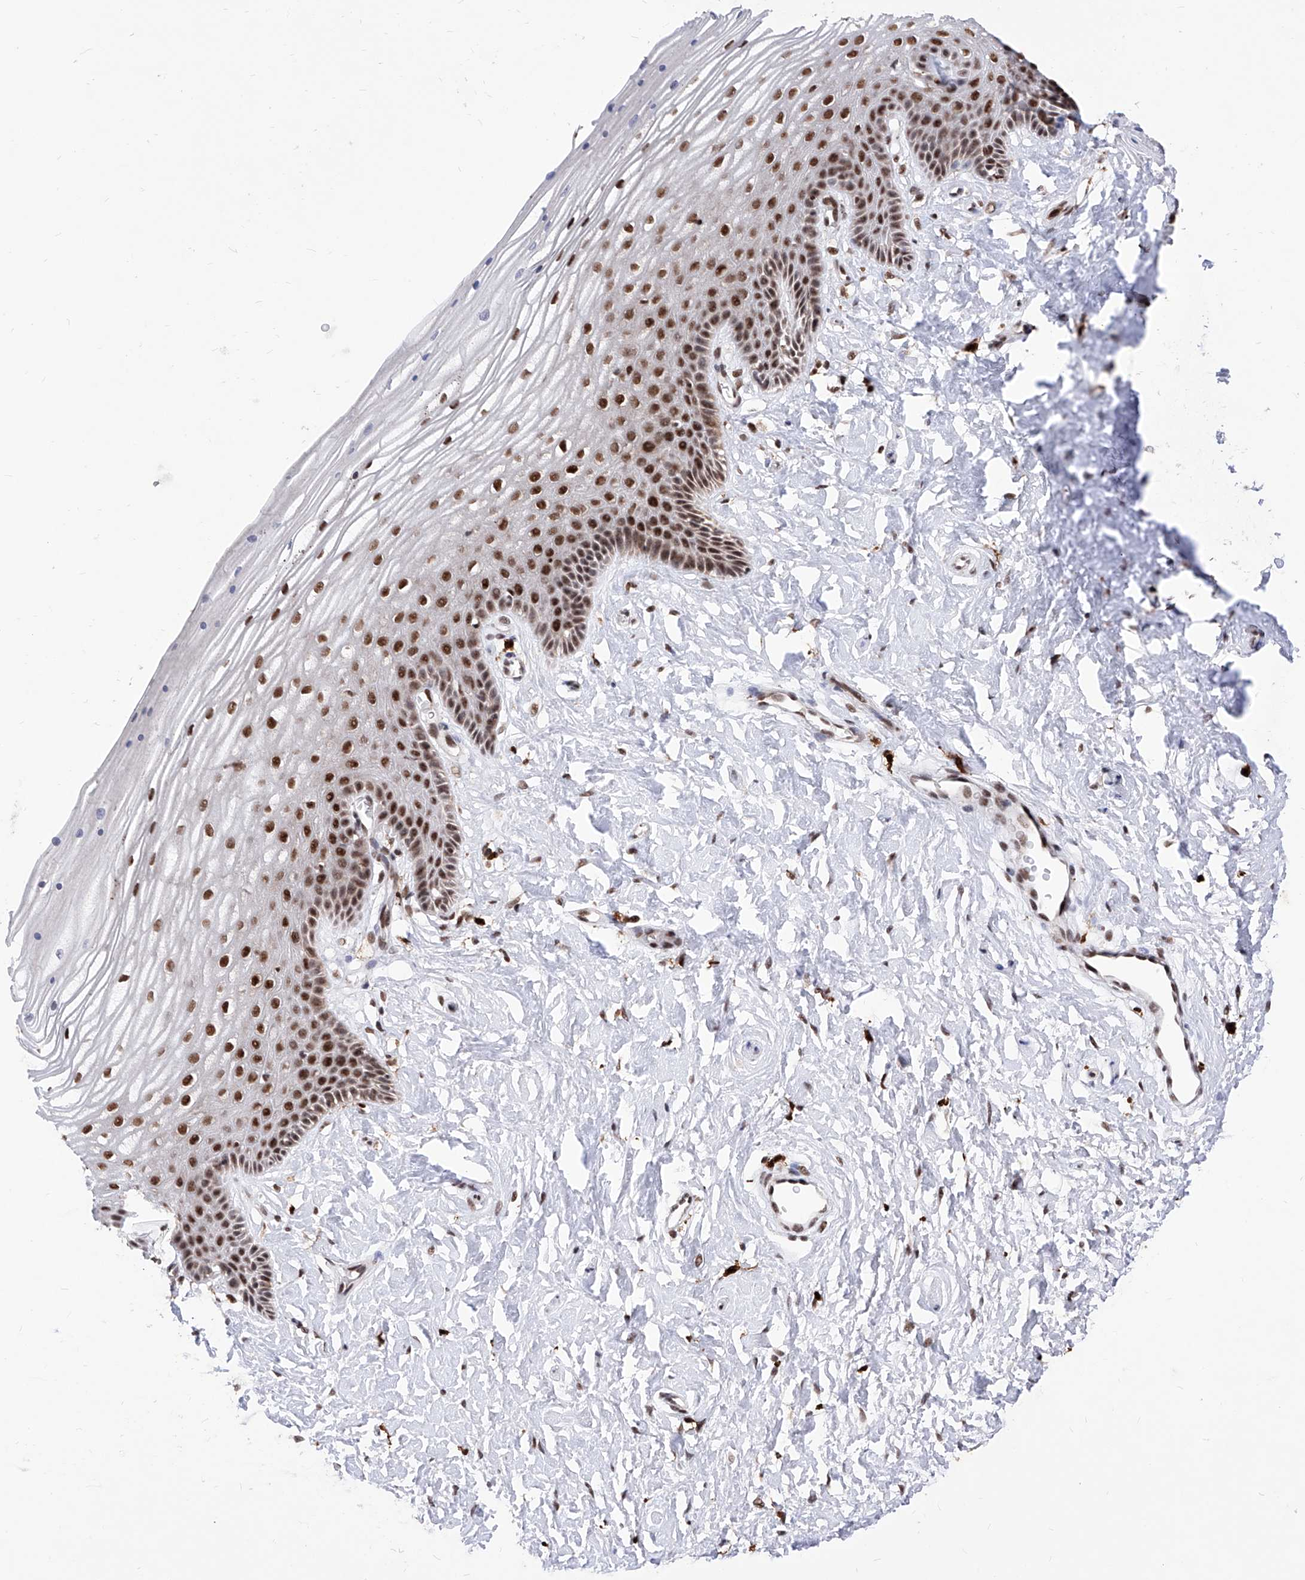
{"staining": {"intensity": "strong", "quantity": ">75%", "location": "nuclear"}, "tissue": "vagina", "cell_type": "Squamous epithelial cells", "image_type": "normal", "snomed": [{"axis": "morphology", "description": "Normal tissue, NOS"}, {"axis": "topography", "description": "Vagina"}, {"axis": "topography", "description": "Cervix"}], "caption": "Immunohistochemistry (DAB) staining of normal human vagina reveals strong nuclear protein staining in about >75% of squamous epithelial cells.", "gene": "PHF5A", "patient": {"sex": "female", "age": 40}}